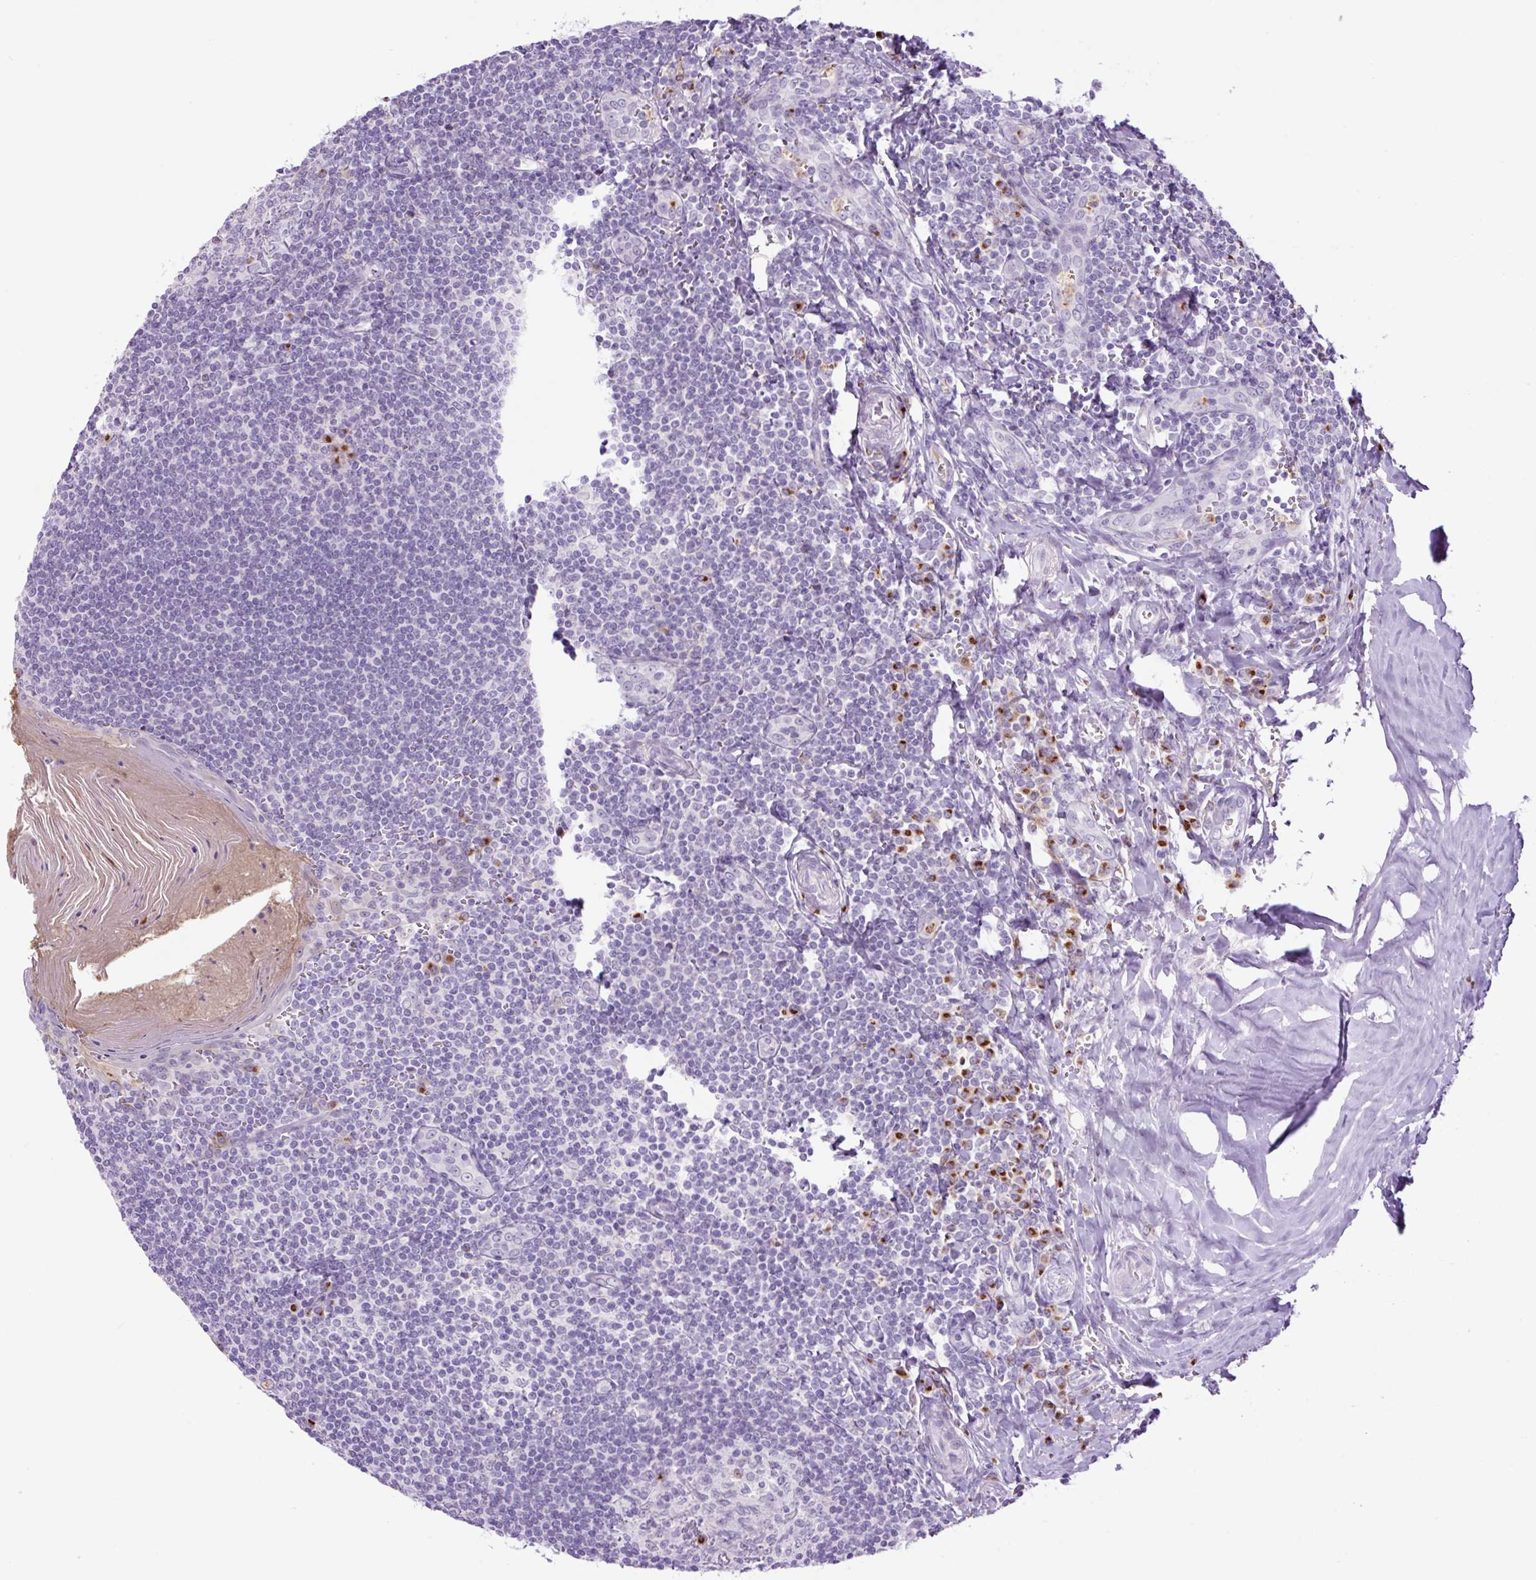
{"staining": {"intensity": "strong", "quantity": "<25%", "location": "cytoplasmic/membranous"}, "tissue": "tonsil", "cell_type": "Germinal center cells", "image_type": "normal", "snomed": [{"axis": "morphology", "description": "Normal tissue, NOS"}, {"axis": "topography", "description": "Tonsil"}], "caption": "The histopathology image reveals staining of benign tonsil, revealing strong cytoplasmic/membranous protein expression (brown color) within germinal center cells. (Stains: DAB (3,3'-diaminobenzidine) in brown, nuclei in blue, Microscopy: brightfield microscopy at high magnification).", "gene": "MFSD3", "patient": {"sex": "male", "age": 27}}